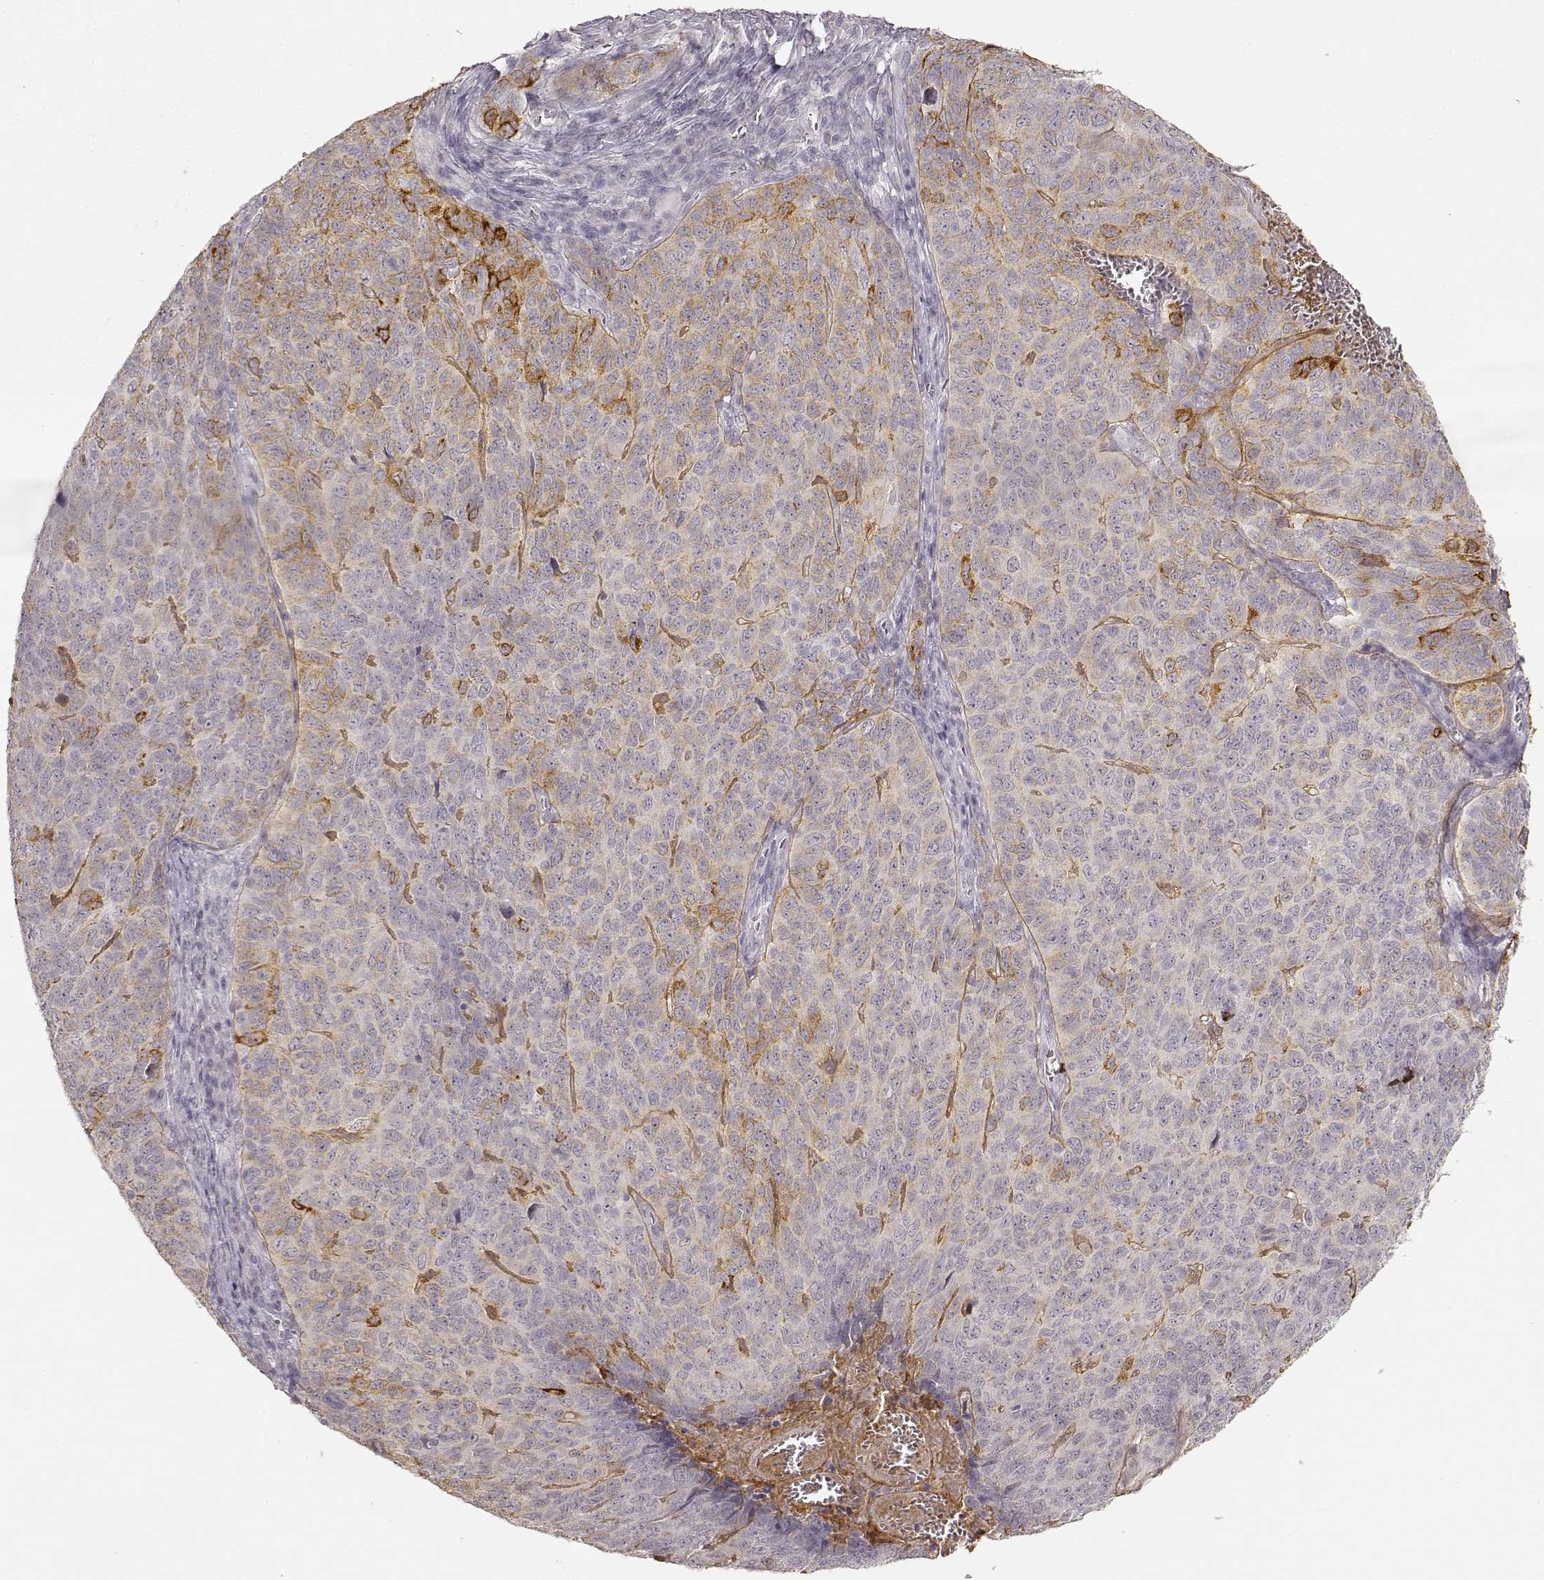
{"staining": {"intensity": "strong", "quantity": "<25%", "location": "cytoplasmic/membranous"}, "tissue": "skin cancer", "cell_type": "Tumor cells", "image_type": "cancer", "snomed": [{"axis": "morphology", "description": "Squamous cell carcinoma, NOS"}, {"axis": "topography", "description": "Skin"}, {"axis": "topography", "description": "Anal"}], "caption": "A micrograph of human skin cancer stained for a protein reveals strong cytoplasmic/membranous brown staining in tumor cells. (DAB IHC with brightfield microscopy, high magnification).", "gene": "LAMC2", "patient": {"sex": "female", "age": 51}}